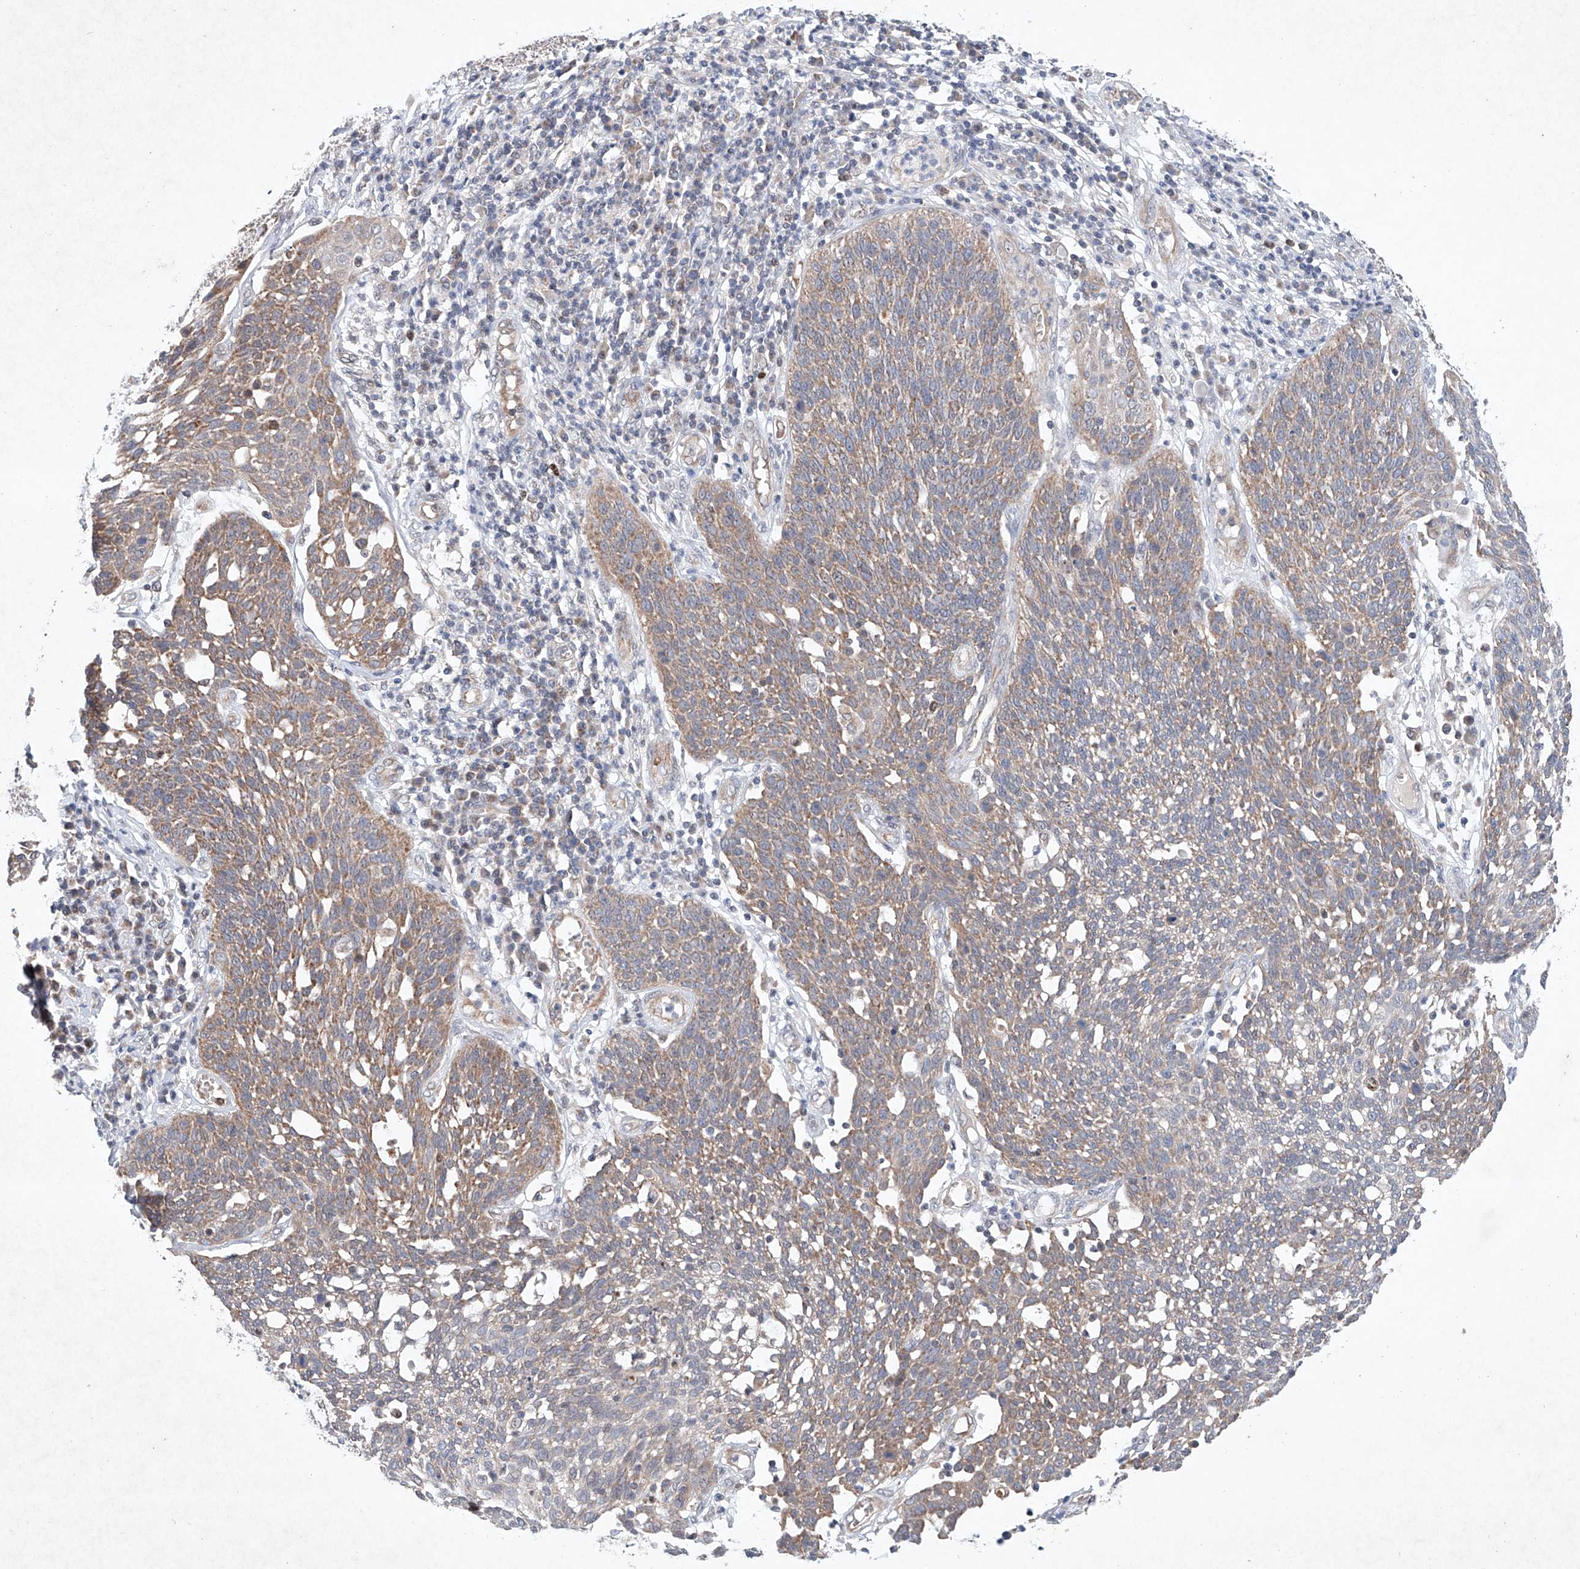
{"staining": {"intensity": "weak", "quantity": "25%-75%", "location": "cytoplasmic/membranous"}, "tissue": "cervical cancer", "cell_type": "Tumor cells", "image_type": "cancer", "snomed": [{"axis": "morphology", "description": "Squamous cell carcinoma, NOS"}, {"axis": "topography", "description": "Cervix"}], "caption": "Approximately 25%-75% of tumor cells in human squamous cell carcinoma (cervical) exhibit weak cytoplasmic/membranous protein staining as visualized by brown immunohistochemical staining.", "gene": "FASTK", "patient": {"sex": "female", "age": 34}}